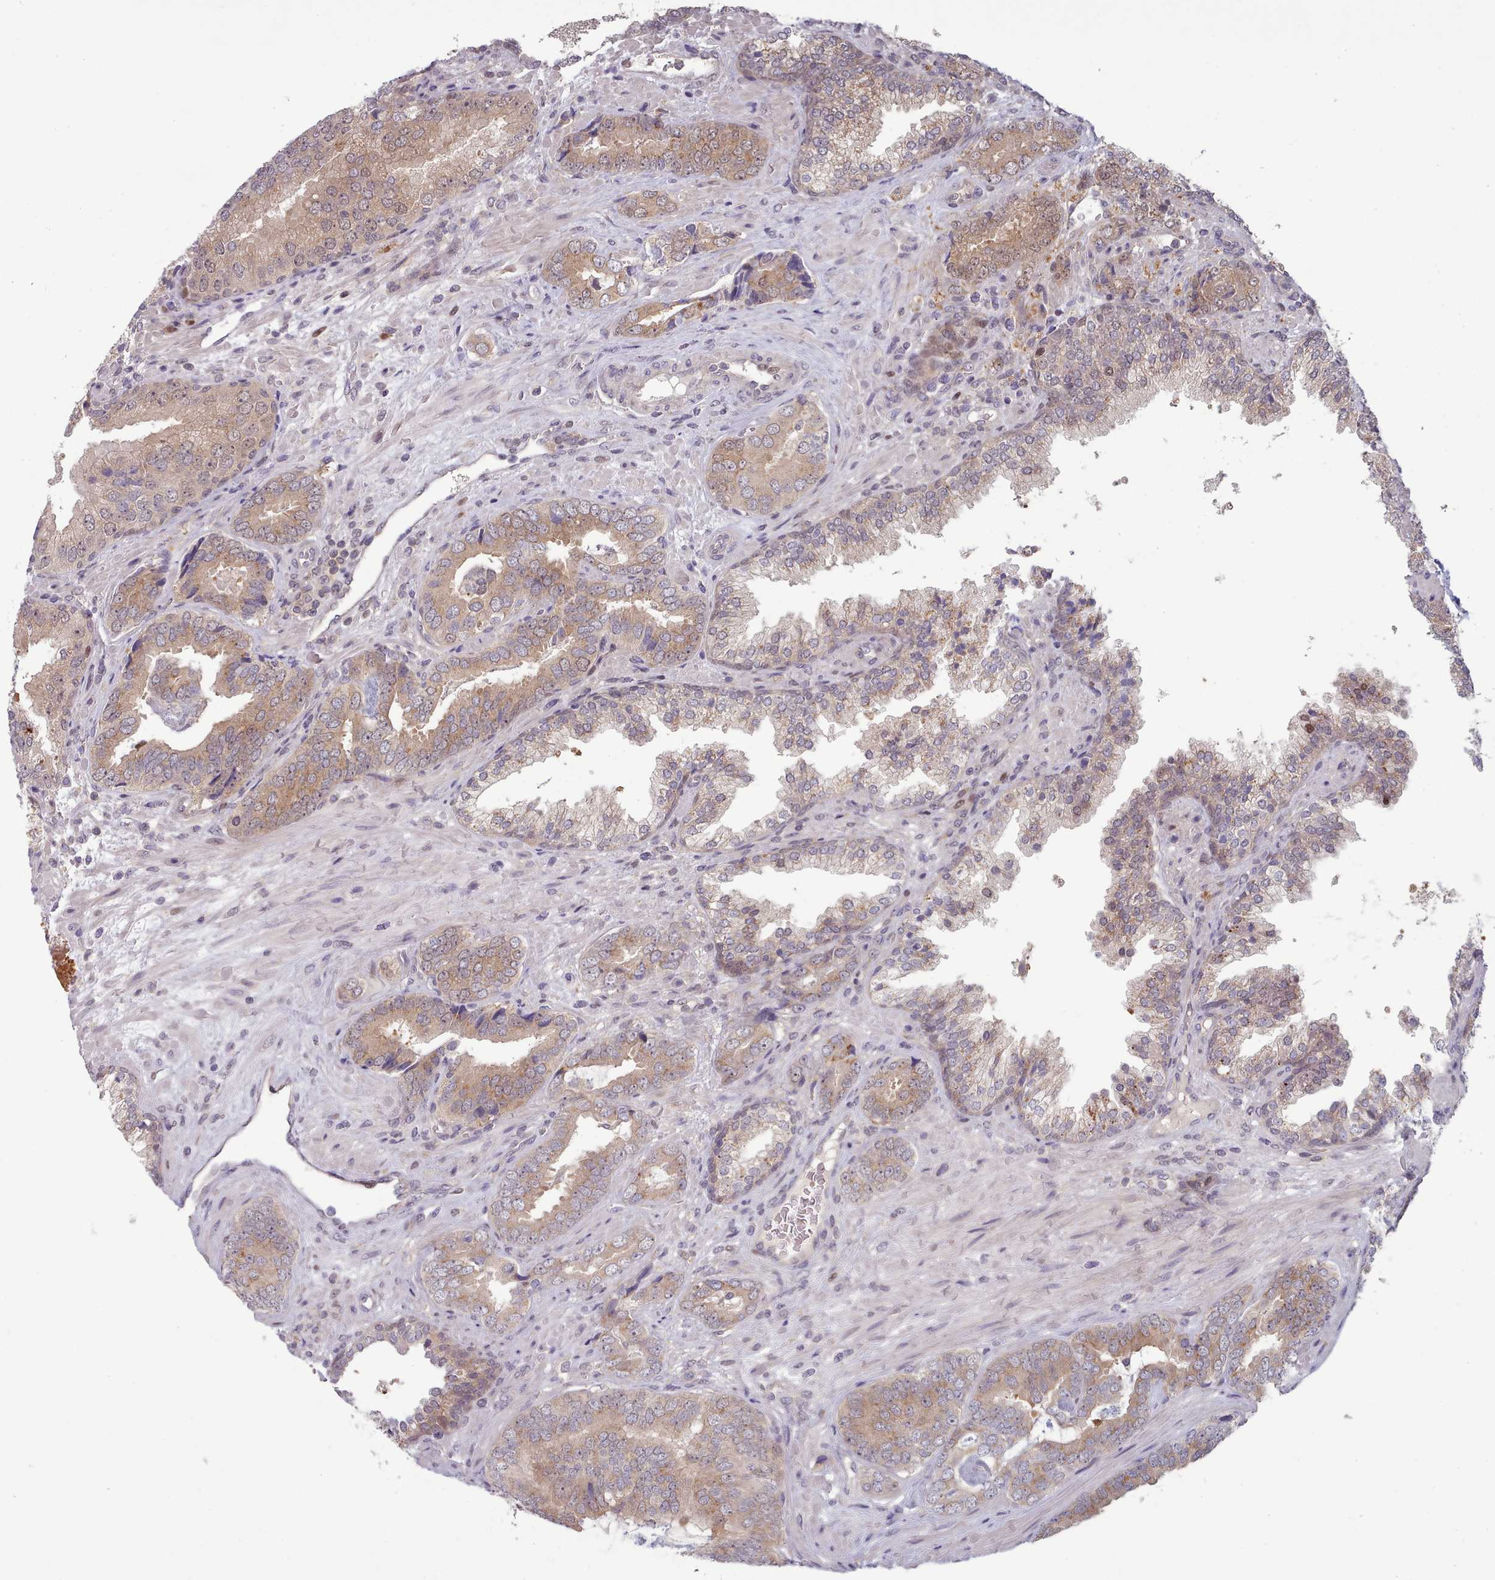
{"staining": {"intensity": "moderate", "quantity": ">75%", "location": "cytoplasmic/membranous"}, "tissue": "prostate cancer", "cell_type": "Tumor cells", "image_type": "cancer", "snomed": [{"axis": "morphology", "description": "Adenocarcinoma, High grade"}, {"axis": "topography", "description": "Prostate"}], "caption": "Immunohistochemistry staining of high-grade adenocarcinoma (prostate), which reveals medium levels of moderate cytoplasmic/membranous staining in about >75% of tumor cells indicating moderate cytoplasmic/membranous protein staining. The staining was performed using DAB (brown) for protein detection and nuclei were counterstained in hematoxylin (blue).", "gene": "CLNS1A", "patient": {"sex": "male", "age": 71}}